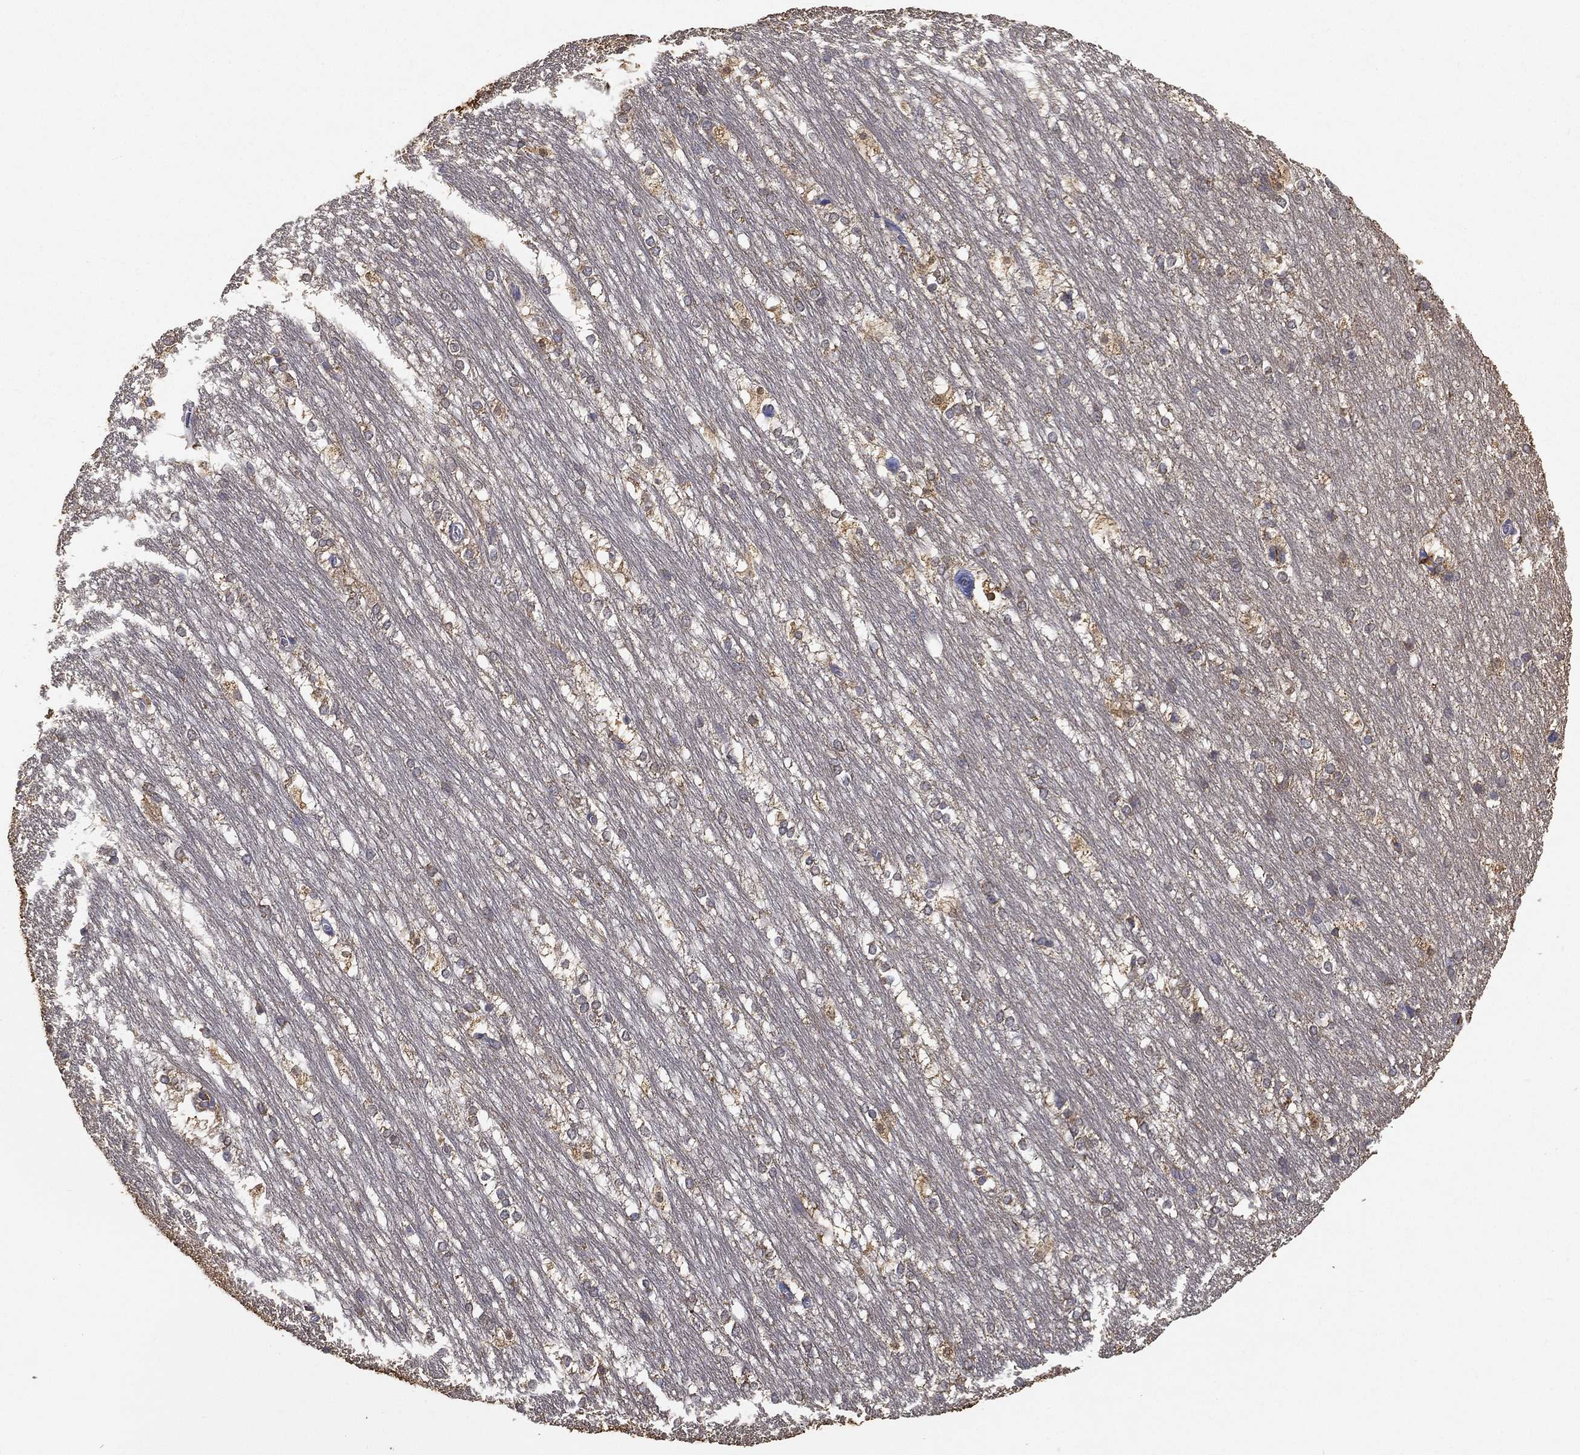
{"staining": {"intensity": "negative", "quantity": "none", "location": "none"}, "tissue": "hippocampus", "cell_type": "Glial cells", "image_type": "normal", "snomed": [{"axis": "morphology", "description": "Normal tissue, NOS"}, {"axis": "topography", "description": "Cerebral cortex"}, {"axis": "topography", "description": "Hippocampus"}], "caption": "IHC photomicrograph of benign hippocampus: hippocampus stained with DAB exhibits no significant protein expression in glial cells.", "gene": "MT", "patient": {"sex": "female", "age": 19}}